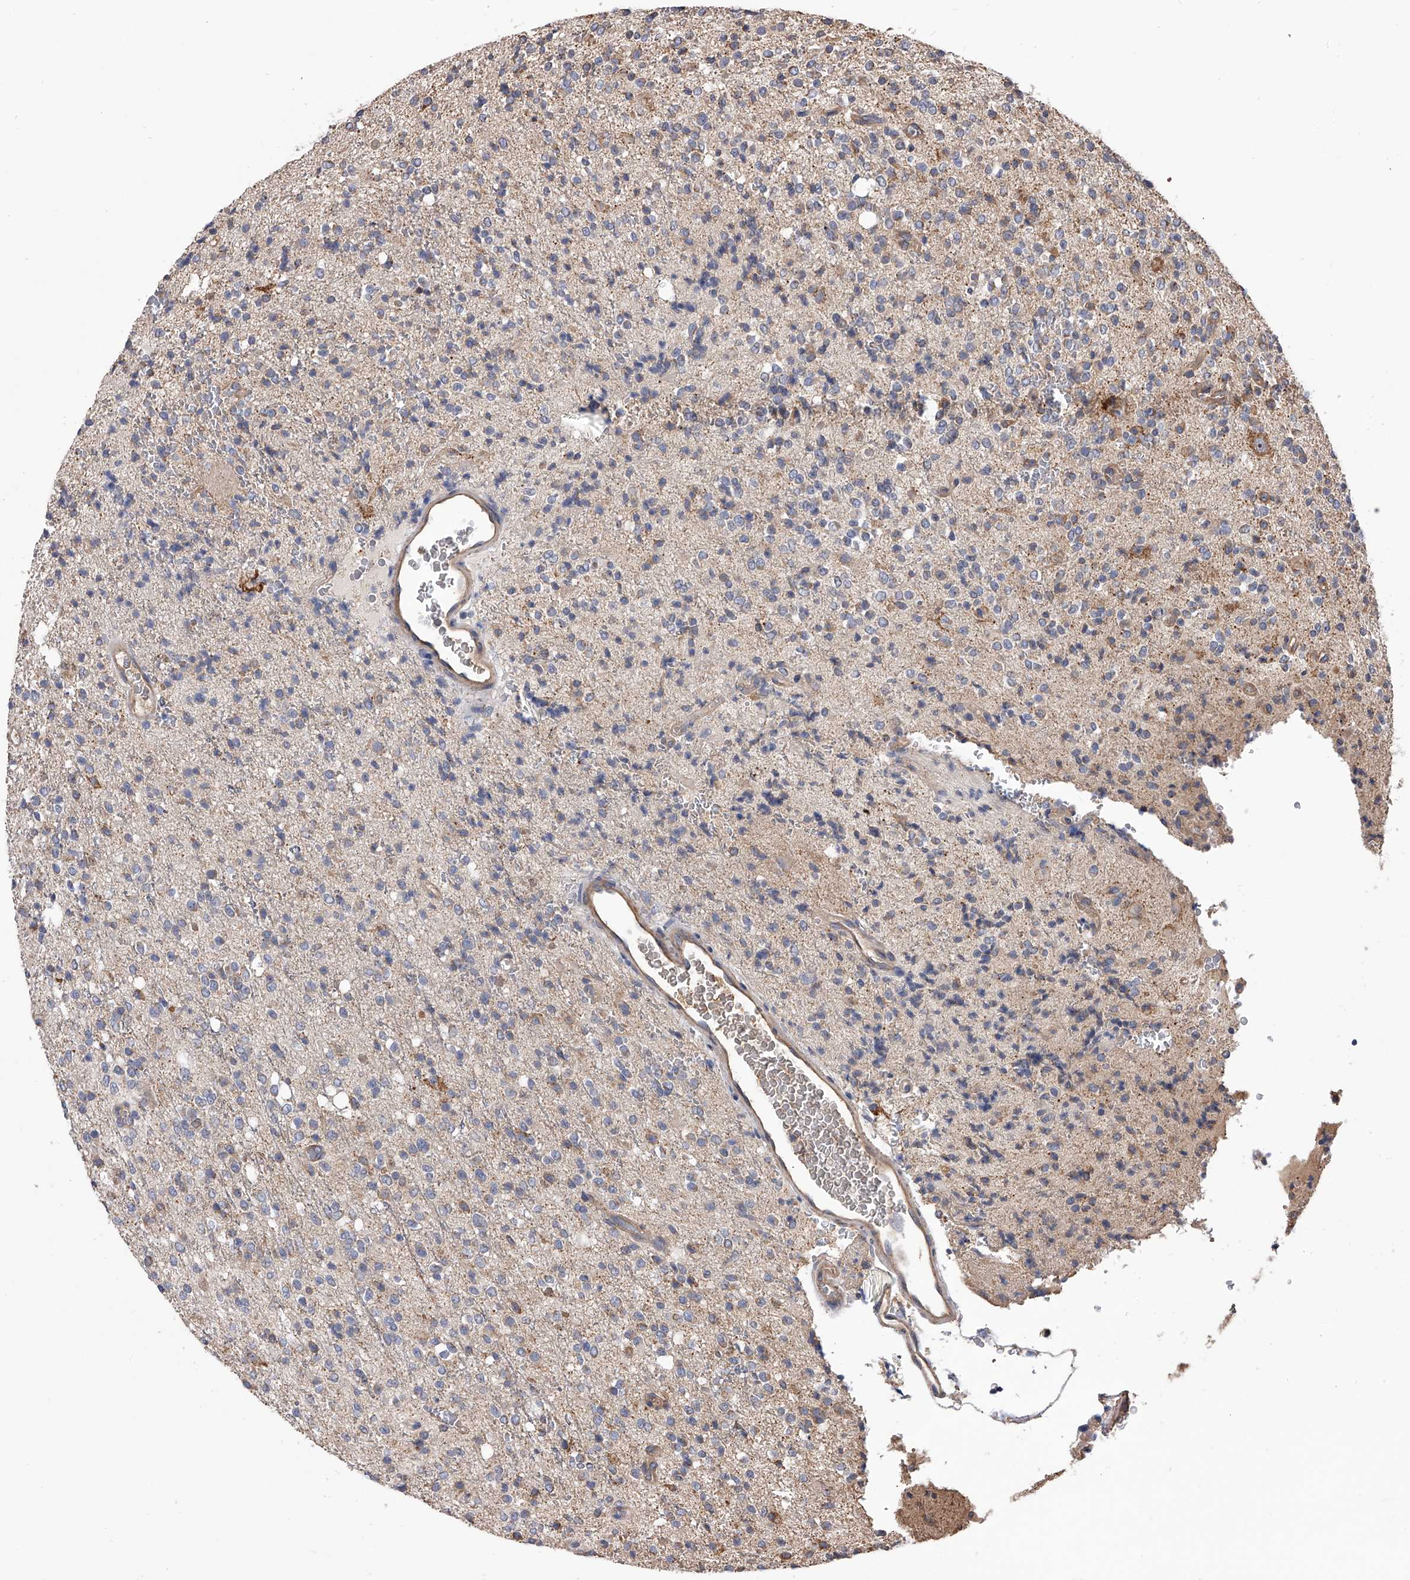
{"staining": {"intensity": "weak", "quantity": "25%-75%", "location": "cytoplasmic/membranous"}, "tissue": "glioma", "cell_type": "Tumor cells", "image_type": "cancer", "snomed": [{"axis": "morphology", "description": "Glioma, malignant, High grade"}, {"axis": "topography", "description": "Brain"}], "caption": "An immunohistochemistry (IHC) photomicrograph of neoplastic tissue is shown. Protein staining in brown shows weak cytoplasmic/membranous positivity in malignant glioma (high-grade) within tumor cells. (DAB = brown stain, brightfield microscopy at high magnification).", "gene": "CUL7", "patient": {"sex": "male", "age": 34}}